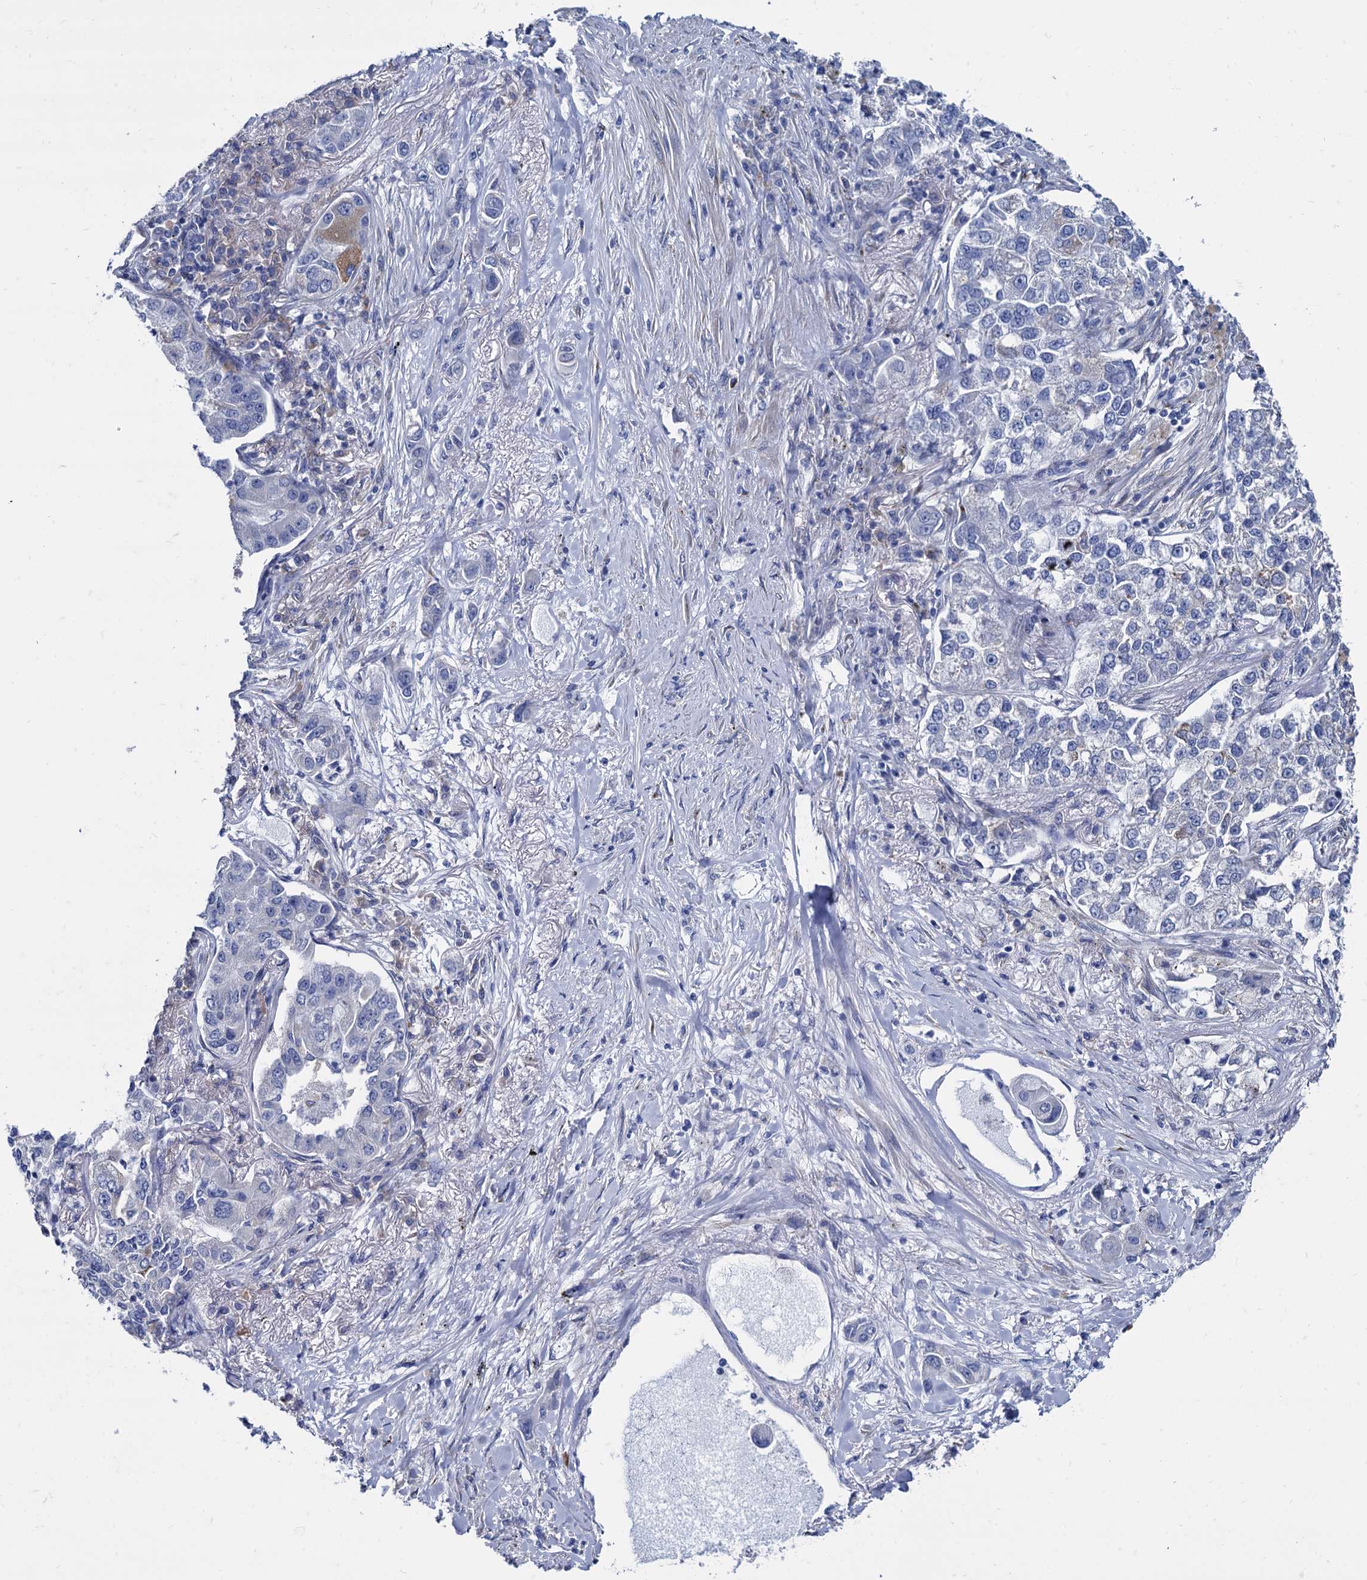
{"staining": {"intensity": "negative", "quantity": "none", "location": "none"}, "tissue": "lung cancer", "cell_type": "Tumor cells", "image_type": "cancer", "snomed": [{"axis": "morphology", "description": "Adenocarcinoma, NOS"}, {"axis": "topography", "description": "Lung"}], "caption": "Immunohistochemistry photomicrograph of lung cancer (adenocarcinoma) stained for a protein (brown), which shows no staining in tumor cells.", "gene": "FOXR2", "patient": {"sex": "male", "age": 49}}